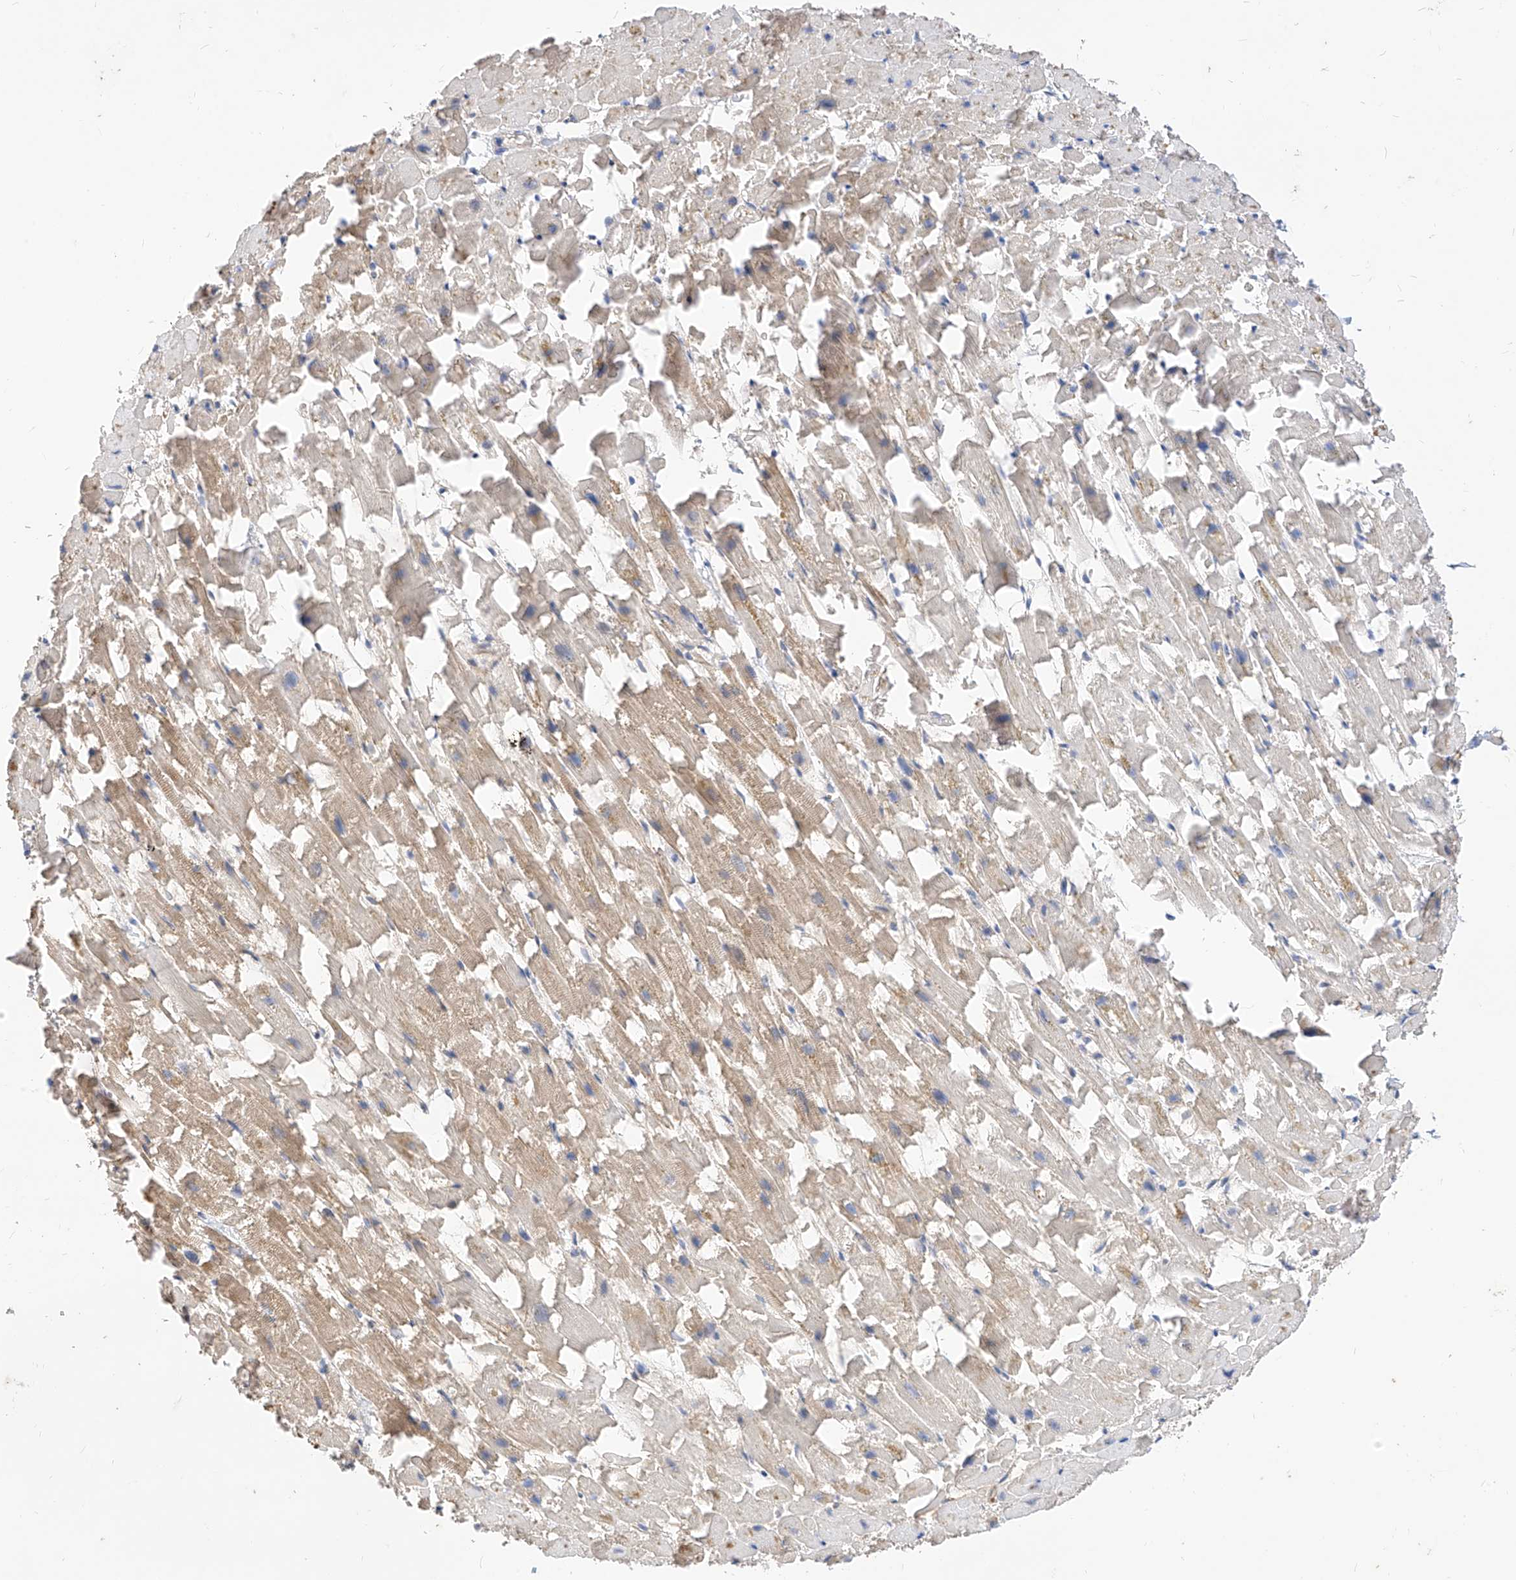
{"staining": {"intensity": "moderate", "quantity": "<25%", "location": "cytoplasmic/membranous"}, "tissue": "heart muscle", "cell_type": "Cardiomyocytes", "image_type": "normal", "snomed": [{"axis": "morphology", "description": "Normal tissue, NOS"}, {"axis": "topography", "description": "Heart"}], "caption": "Heart muscle stained for a protein (brown) reveals moderate cytoplasmic/membranous positive expression in approximately <25% of cardiomyocytes.", "gene": "SCGB2A1", "patient": {"sex": "female", "age": 64}}